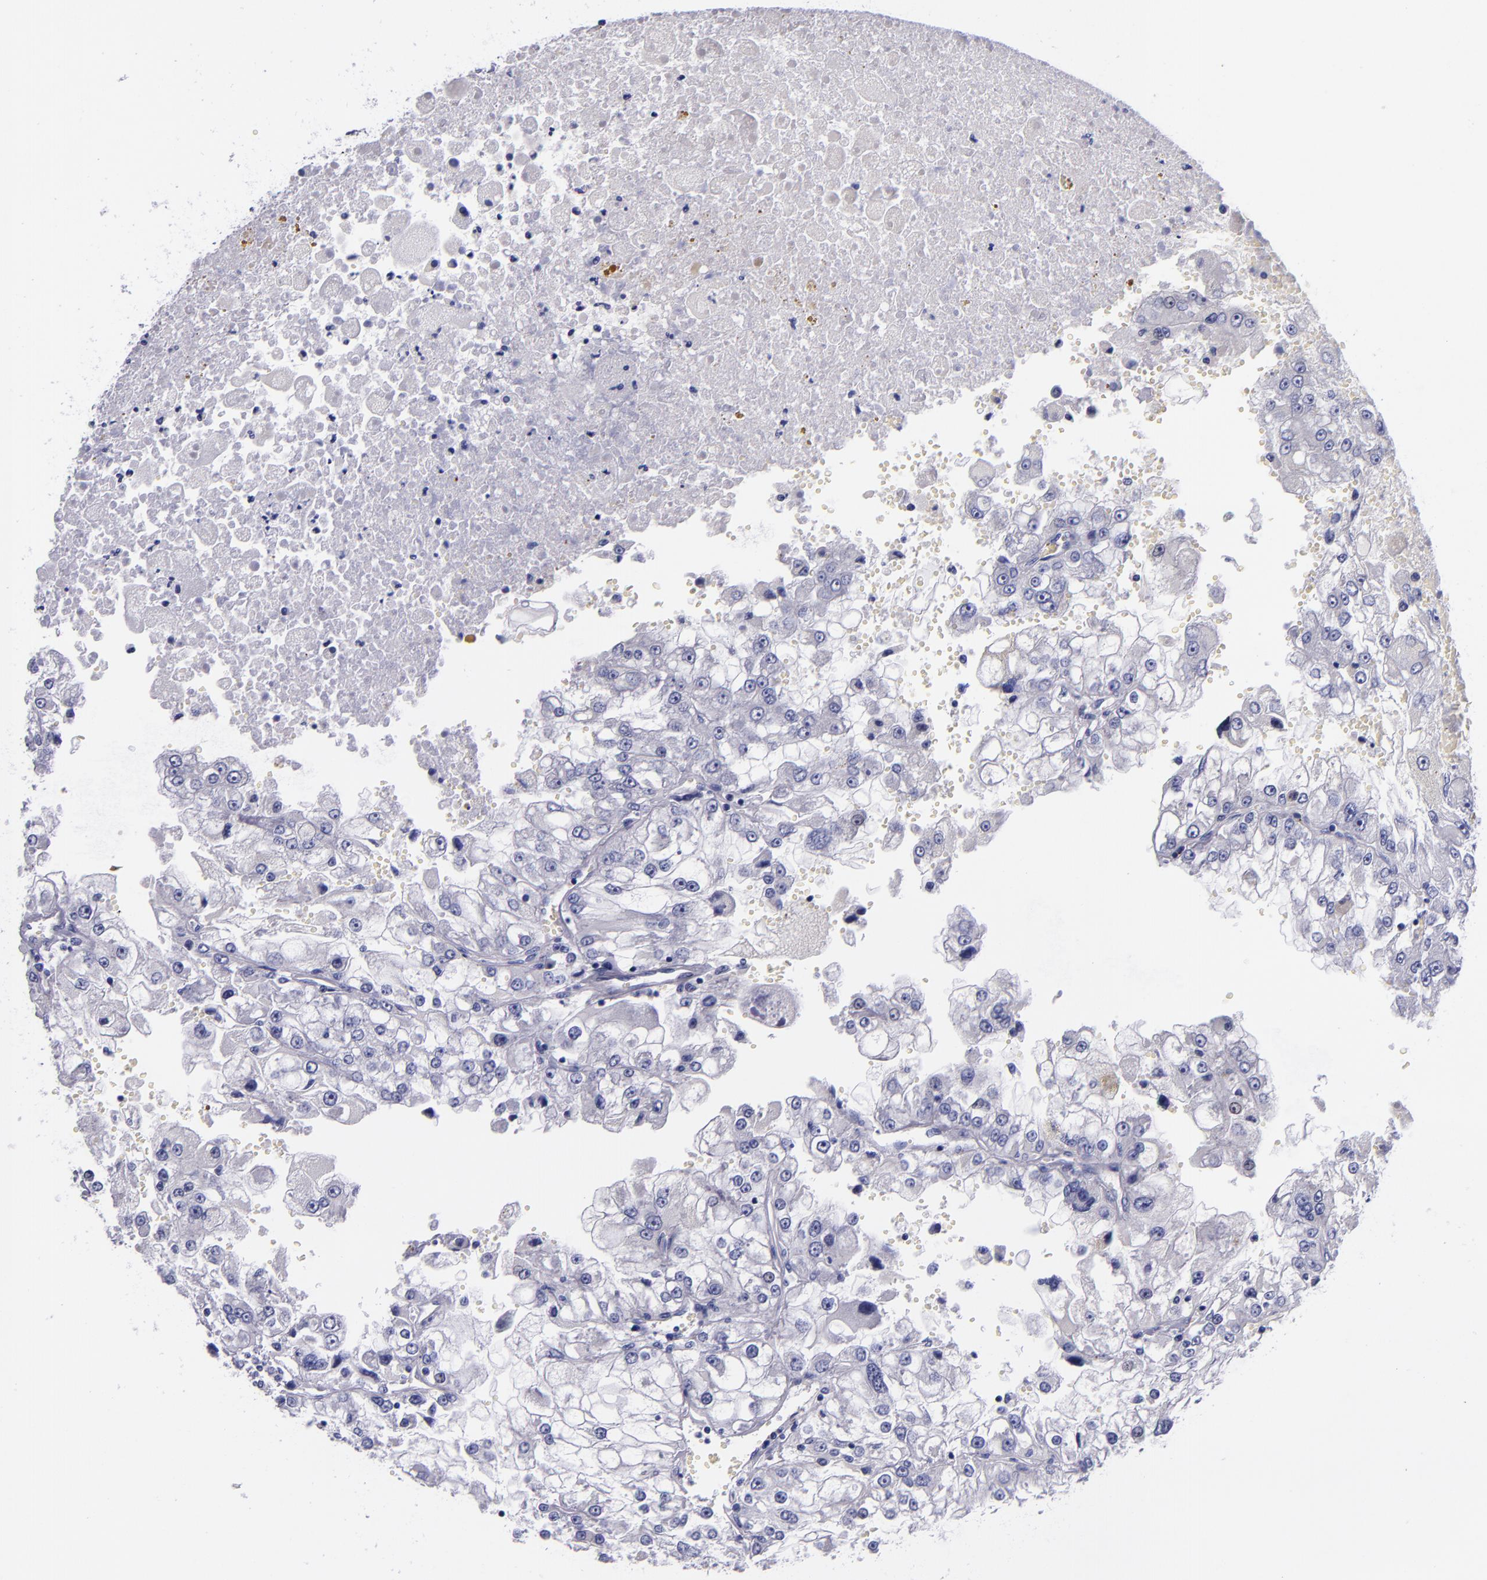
{"staining": {"intensity": "negative", "quantity": "none", "location": "none"}, "tissue": "renal cancer", "cell_type": "Tumor cells", "image_type": "cancer", "snomed": [{"axis": "morphology", "description": "Adenocarcinoma, NOS"}, {"axis": "topography", "description": "Kidney"}], "caption": "High magnification brightfield microscopy of renal cancer stained with DAB (3,3'-diaminobenzidine) (brown) and counterstained with hematoxylin (blue): tumor cells show no significant staining.", "gene": "SV2A", "patient": {"sex": "female", "age": 83}}